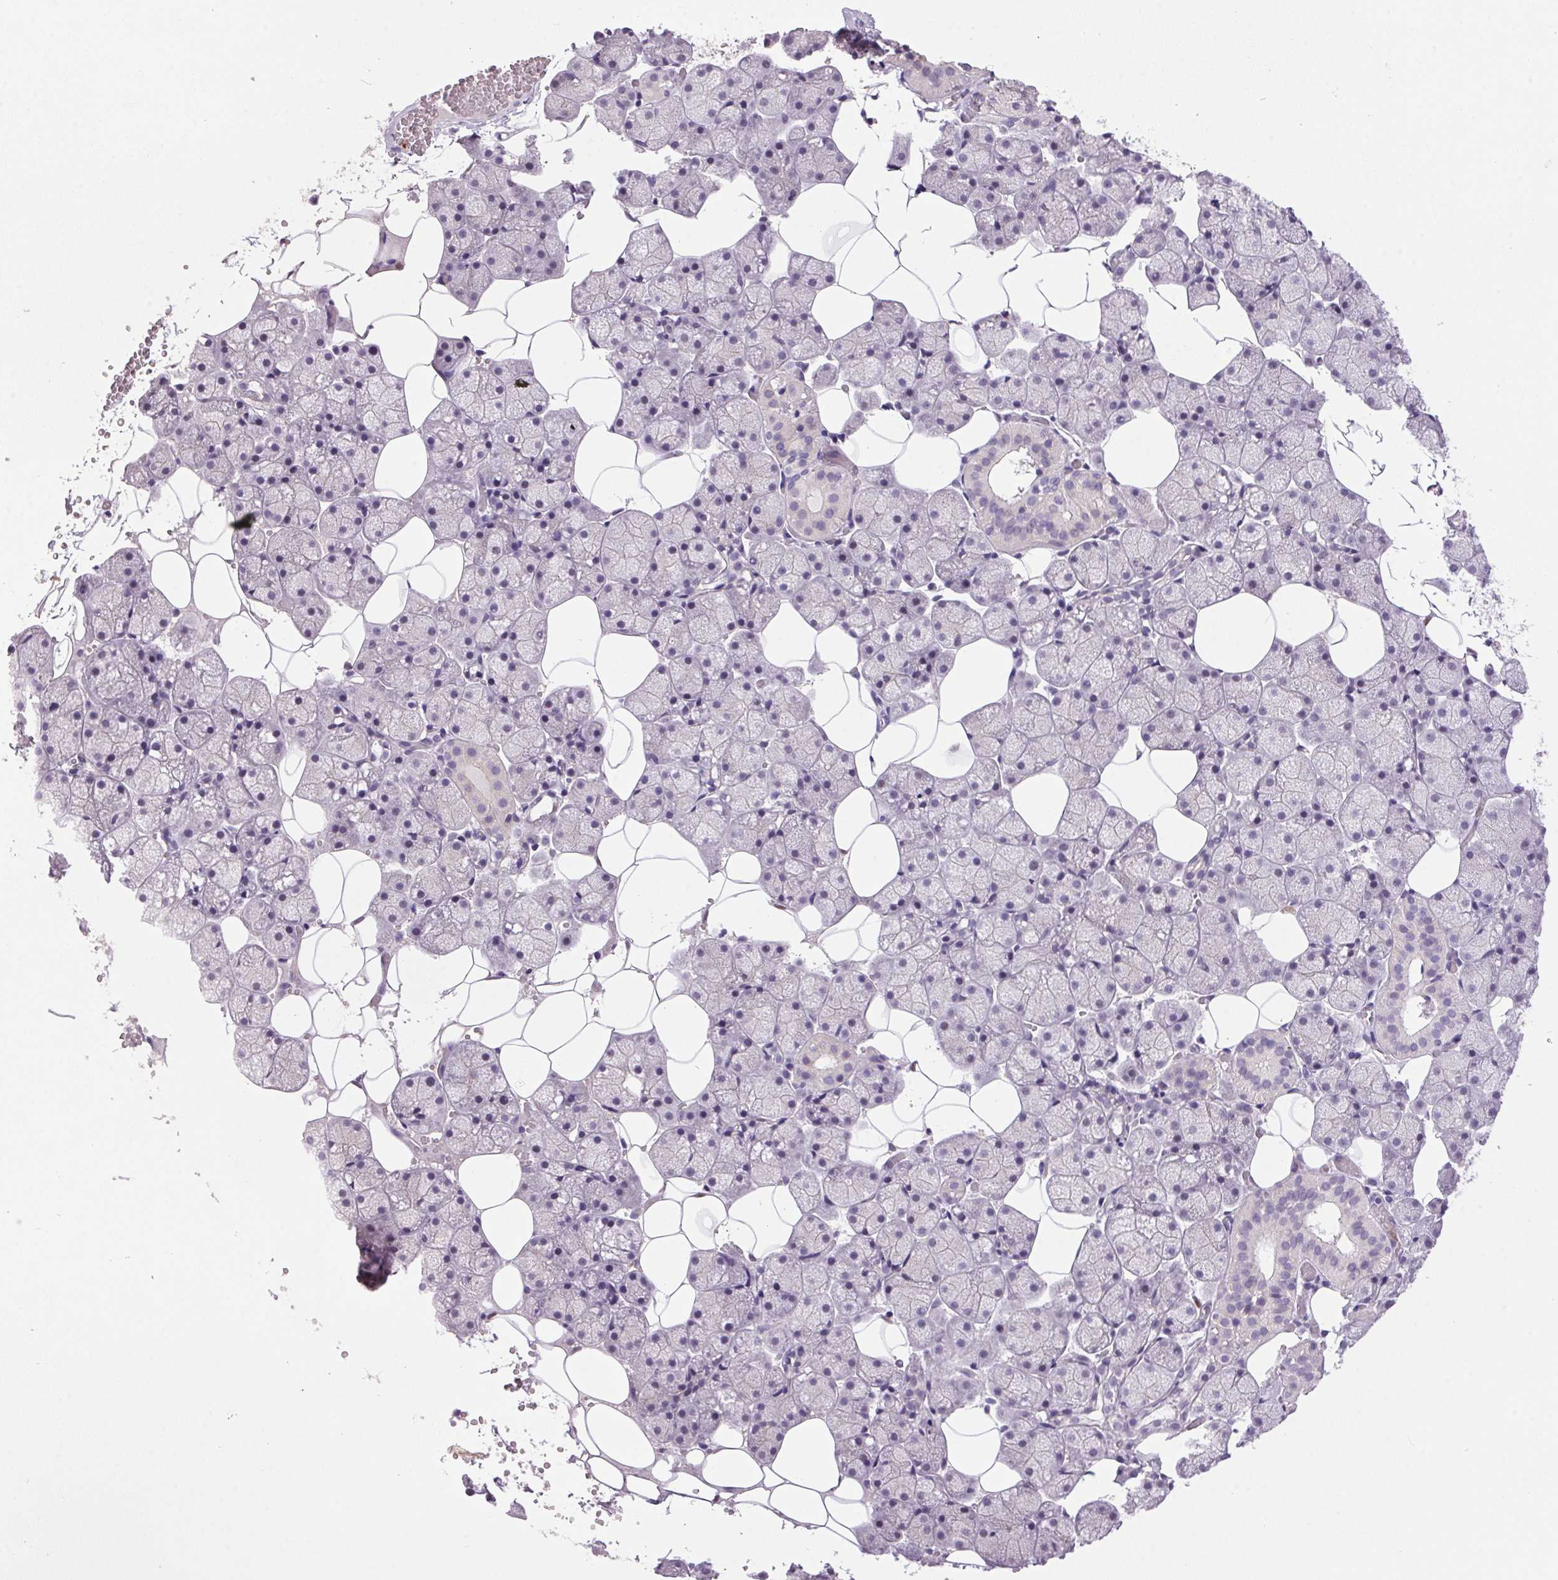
{"staining": {"intensity": "negative", "quantity": "none", "location": "none"}, "tissue": "salivary gland", "cell_type": "Glandular cells", "image_type": "normal", "snomed": [{"axis": "morphology", "description": "Normal tissue, NOS"}, {"axis": "topography", "description": "Salivary gland"}], "caption": "High magnification brightfield microscopy of normal salivary gland stained with DAB (brown) and counterstained with hematoxylin (blue): glandular cells show no significant staining. Brightfield microscopy of IHC stained with DAB (brown) and hematoxylin (blue), captured at high magnification.", "gene": "TRDN", "patient": {"sex": "male", "age": 38}}